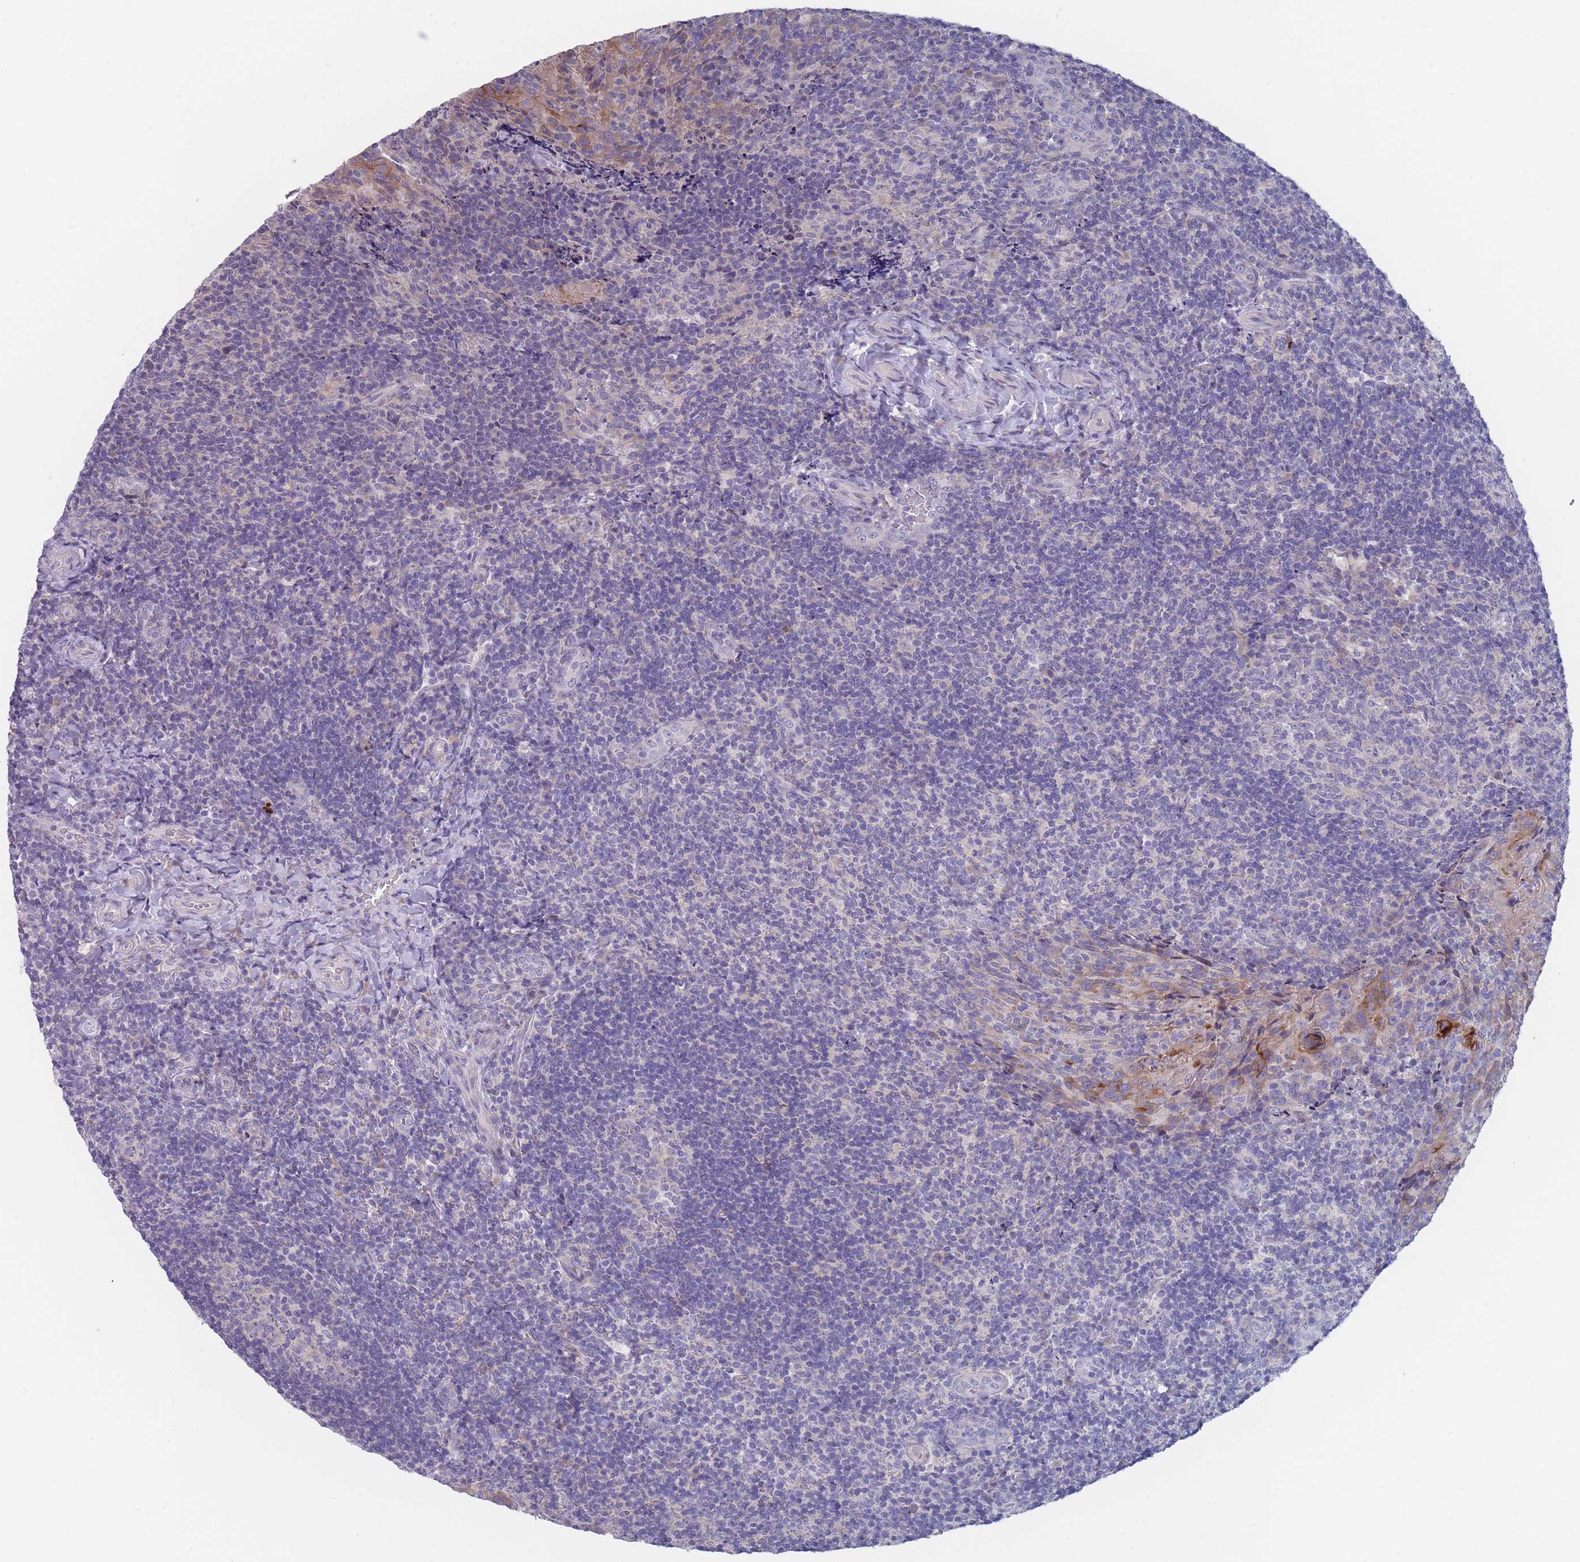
{"staining": {"intensity": "negative", "quantity": "none", "location": "none"}, "tissue": "tonsil", "cell_type": "Germinal center cells", "image_type": "normal", "snomed": [{"axis": "morphology", "description": "Normal tissue, NOS"}, {"axis": "topography", "description": "Tonsil"}], "caption": "This is an immunohistochemistry histopathology image of normal tonsil. There is no expression in germinal center cells.", "gene": "PIGU", "patient": {"sex": "male", "age": 17}}